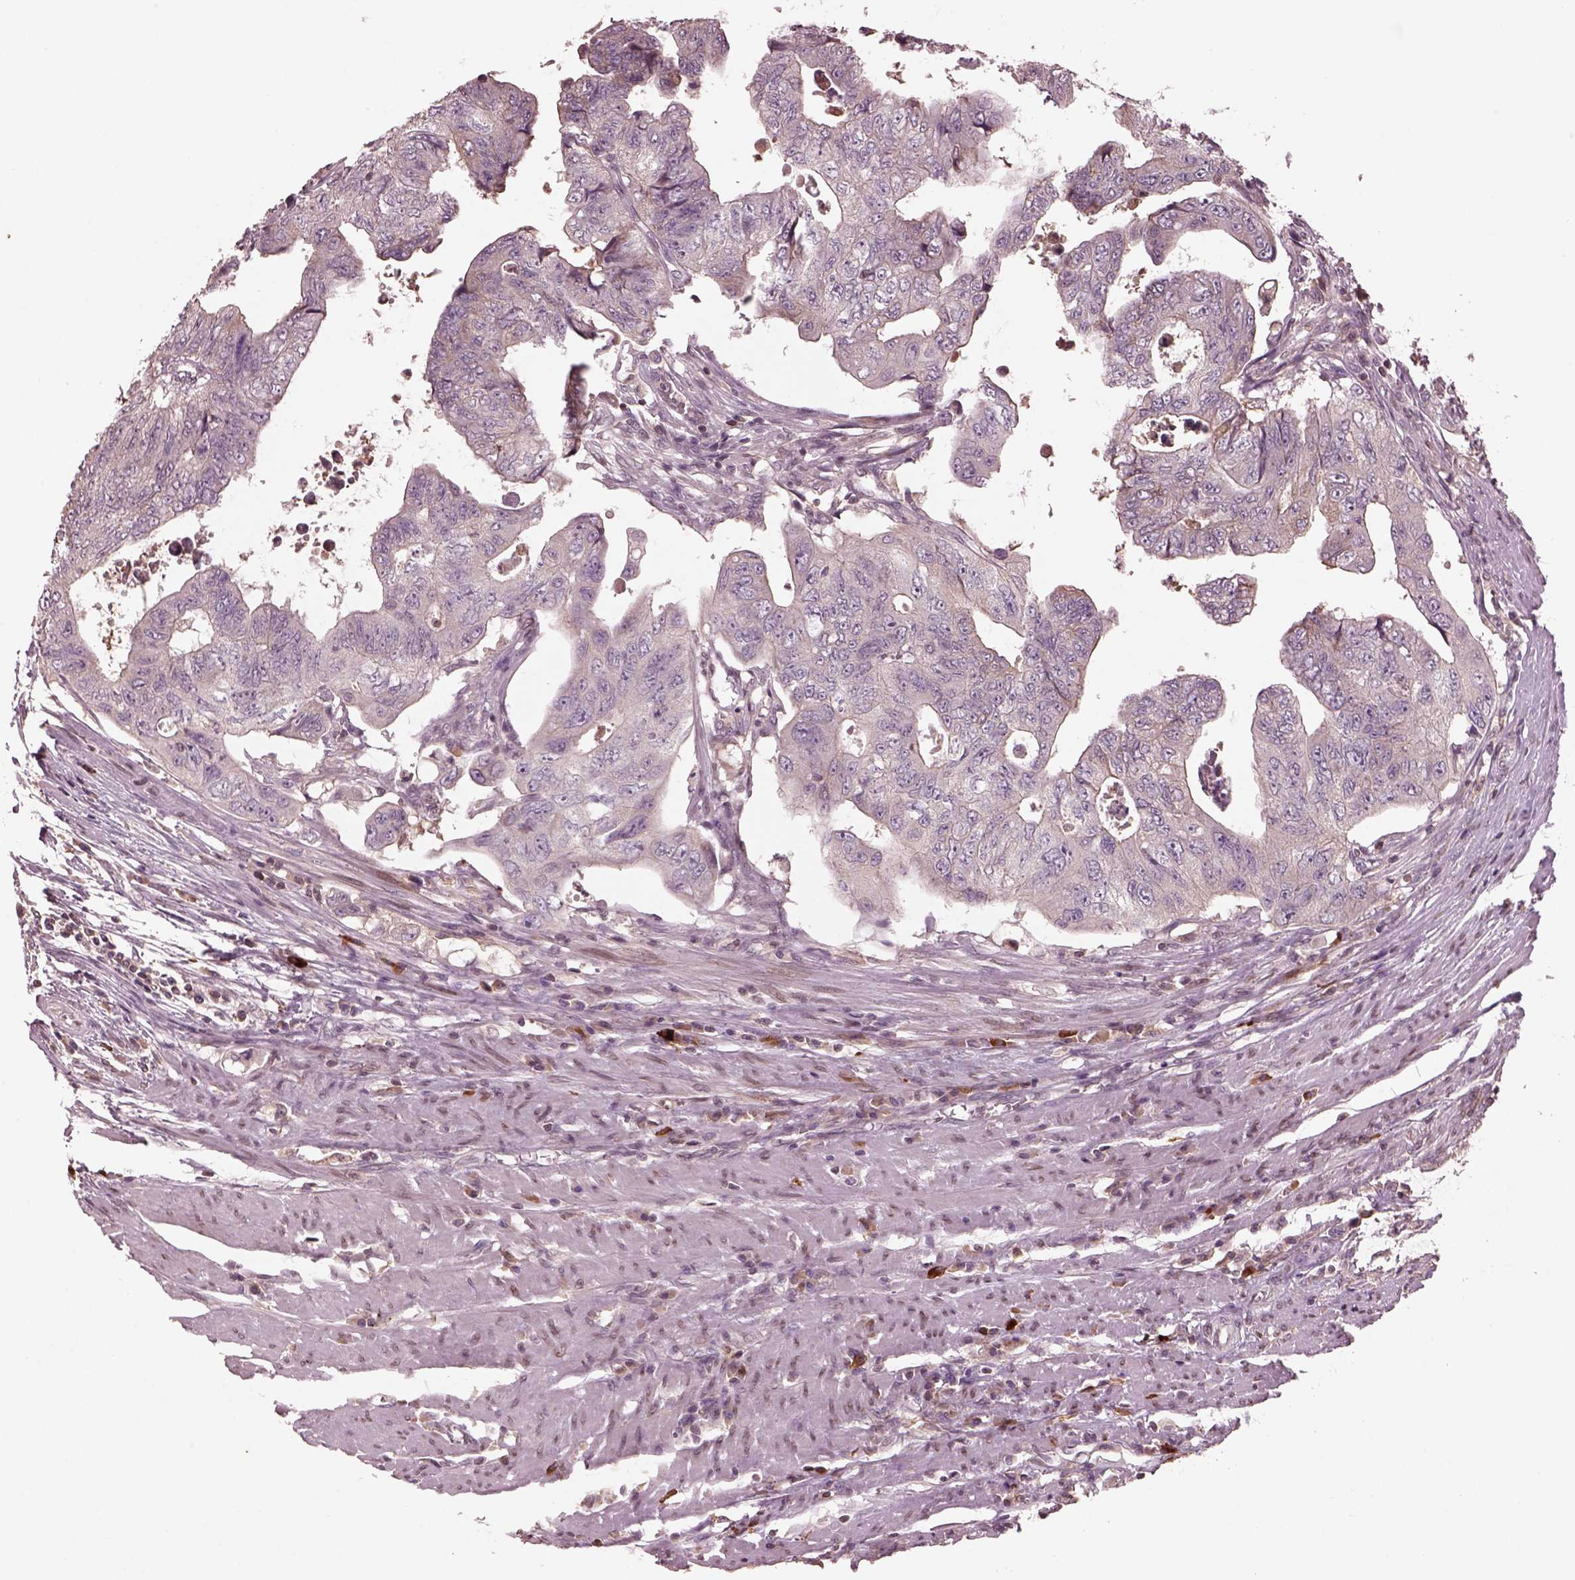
{"staining": {"intensity": "negative", "quantity": "none", "location": "none"}, "tissue": "colorectal cancer", "cell_type": "Tumor cells", "image_type": "cancer", "snomed": [{"axis": "morphology", "description": "Adenocarcinoma, NOS"}, {"axis": "topography", "description": "Colon"}], "caption": "Tumor cells are negative for protein expression in human adenocarcinoma (colorectal).", "gene": "PTX4", "patient": {"sex": "male", "age": 57}}